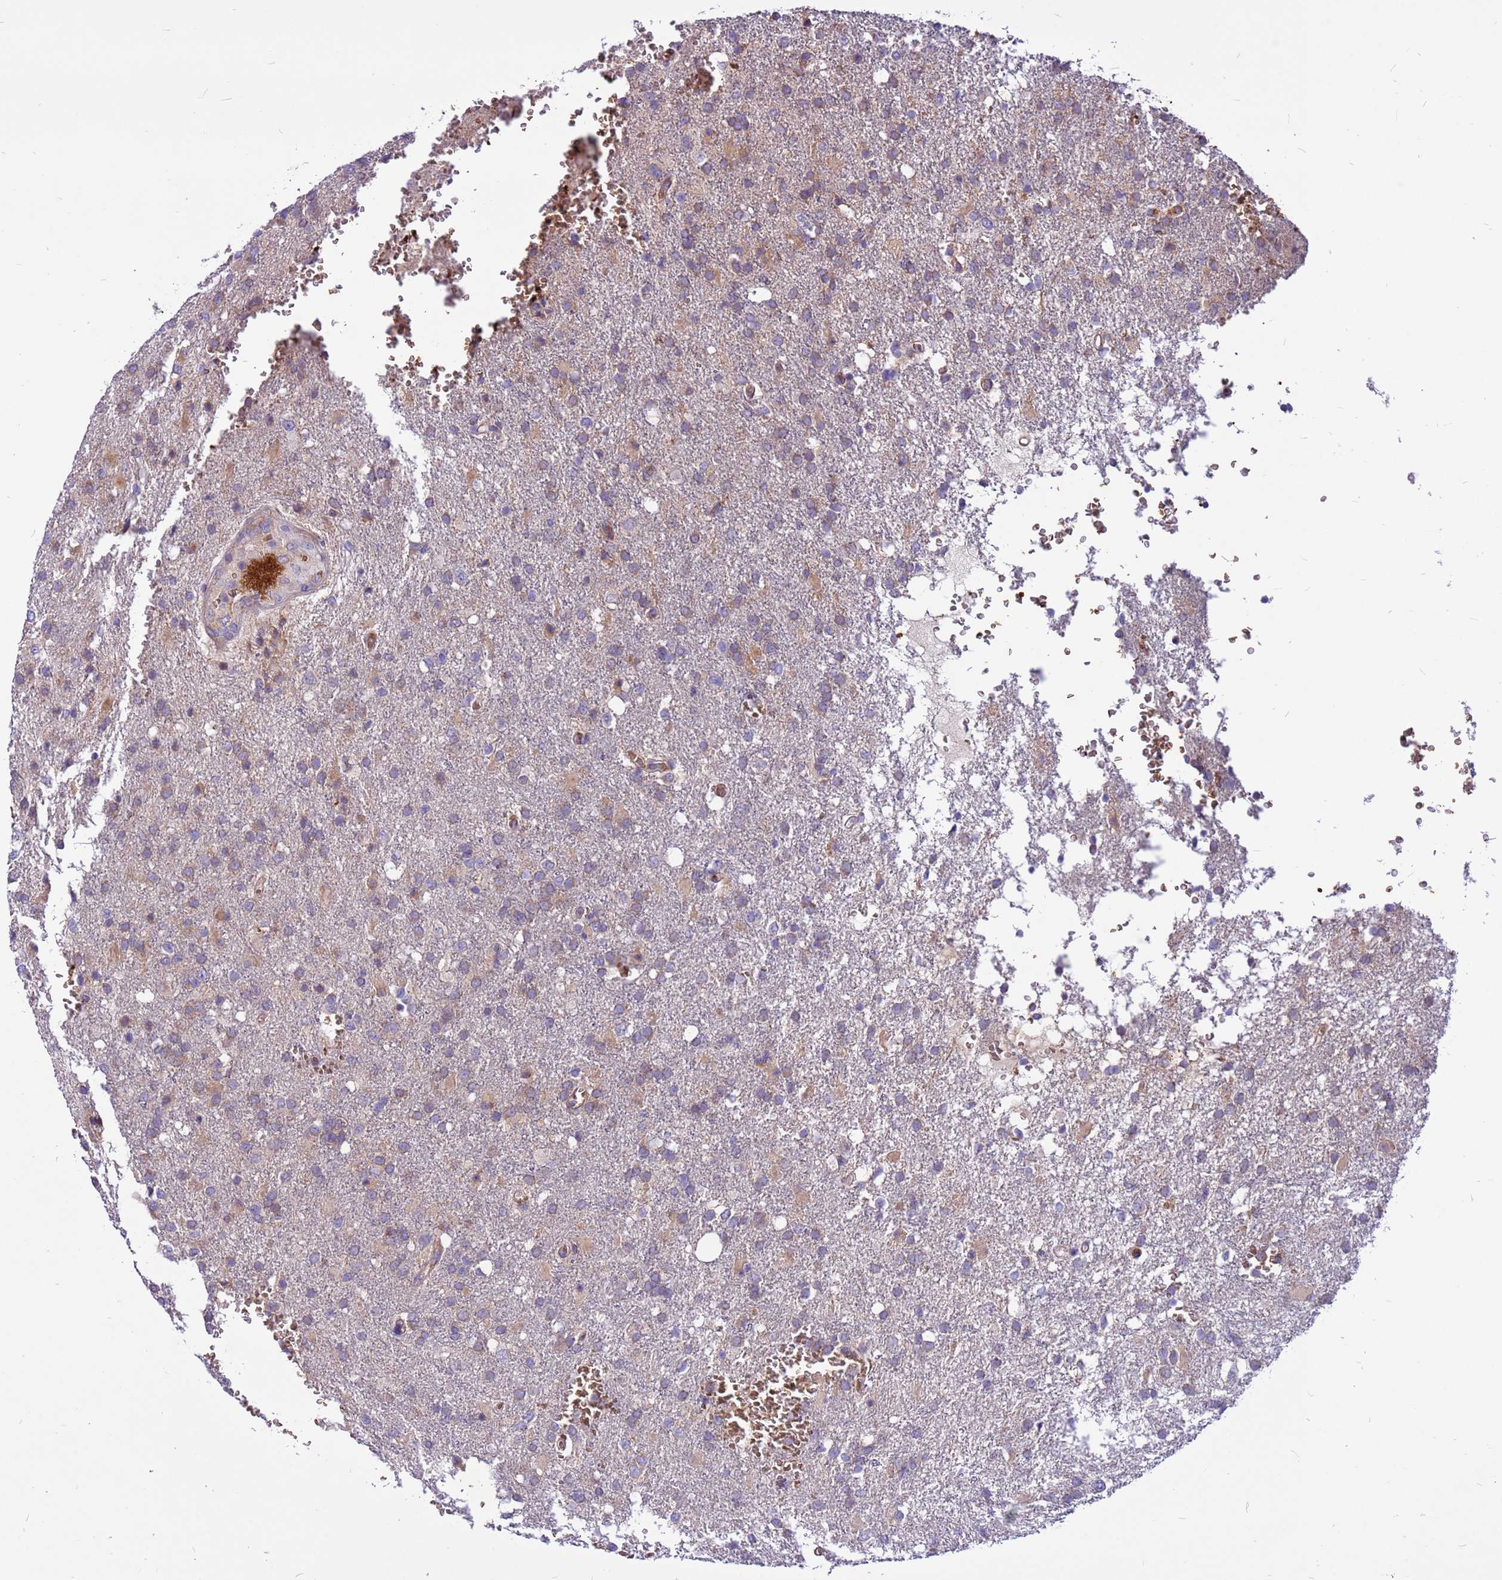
{"staining": {"intensity": "weak", "quantity": ">75%", "location": "cytoplasmic/membranous"}, "tissue": "glioma", "cell_type": "Tumor cells", "image_type": "cancer", "snomed": [{"axis": "morphology", "description": "Glioma, malignant, High grade"}, {"axis": "topography", "description": "Brain"}], "caption": "IHC (DAB (3,3'-diaminobenzidine)) staining of human malignant glioma (high-grade) exhibits weak cytoplasmic/membranous protein expression in about >75% of tumor cells.", "gene": "ZNF669", "patient": {"sex": "female", "age": 74}}